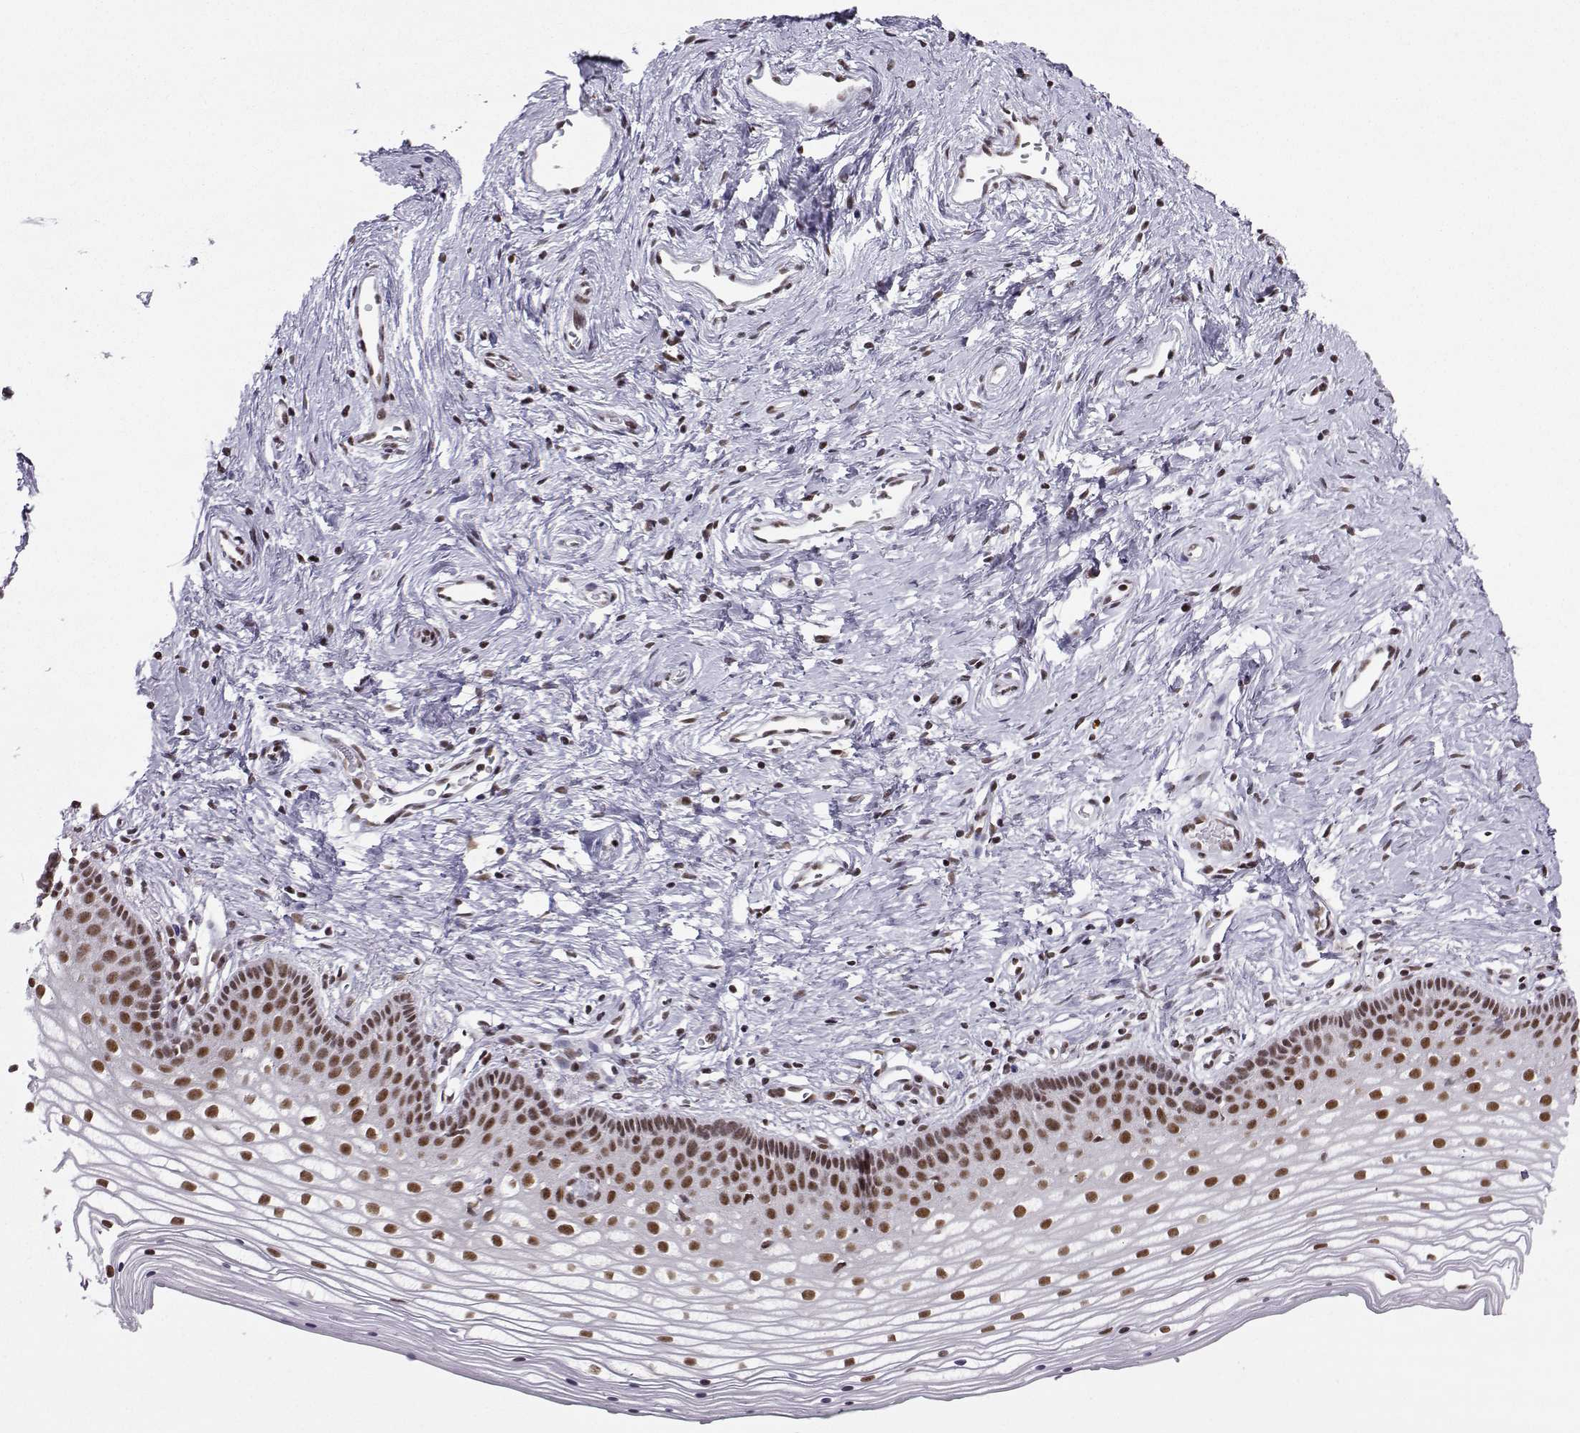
{"staining": {"intensity": "moderate", "quantity": ">75%", "location": "nuclear"}, "tissue": "vagina", "cell_type": "Squamous epithelial cells", "image_type": "normal", "snomed": [{"axis": "morphology", "description": "Normal tissue, NOS"}, {"axis": "topography", "description": "Vagina"}], "caption": "Brown immunohistochemical staining in unremarkable vagina displays moderate nuclear positivity in approximately >75% of squamous epithelial cells.", "gene": "SNRPB2", "patient": {"sex": "female", "age": 36}}